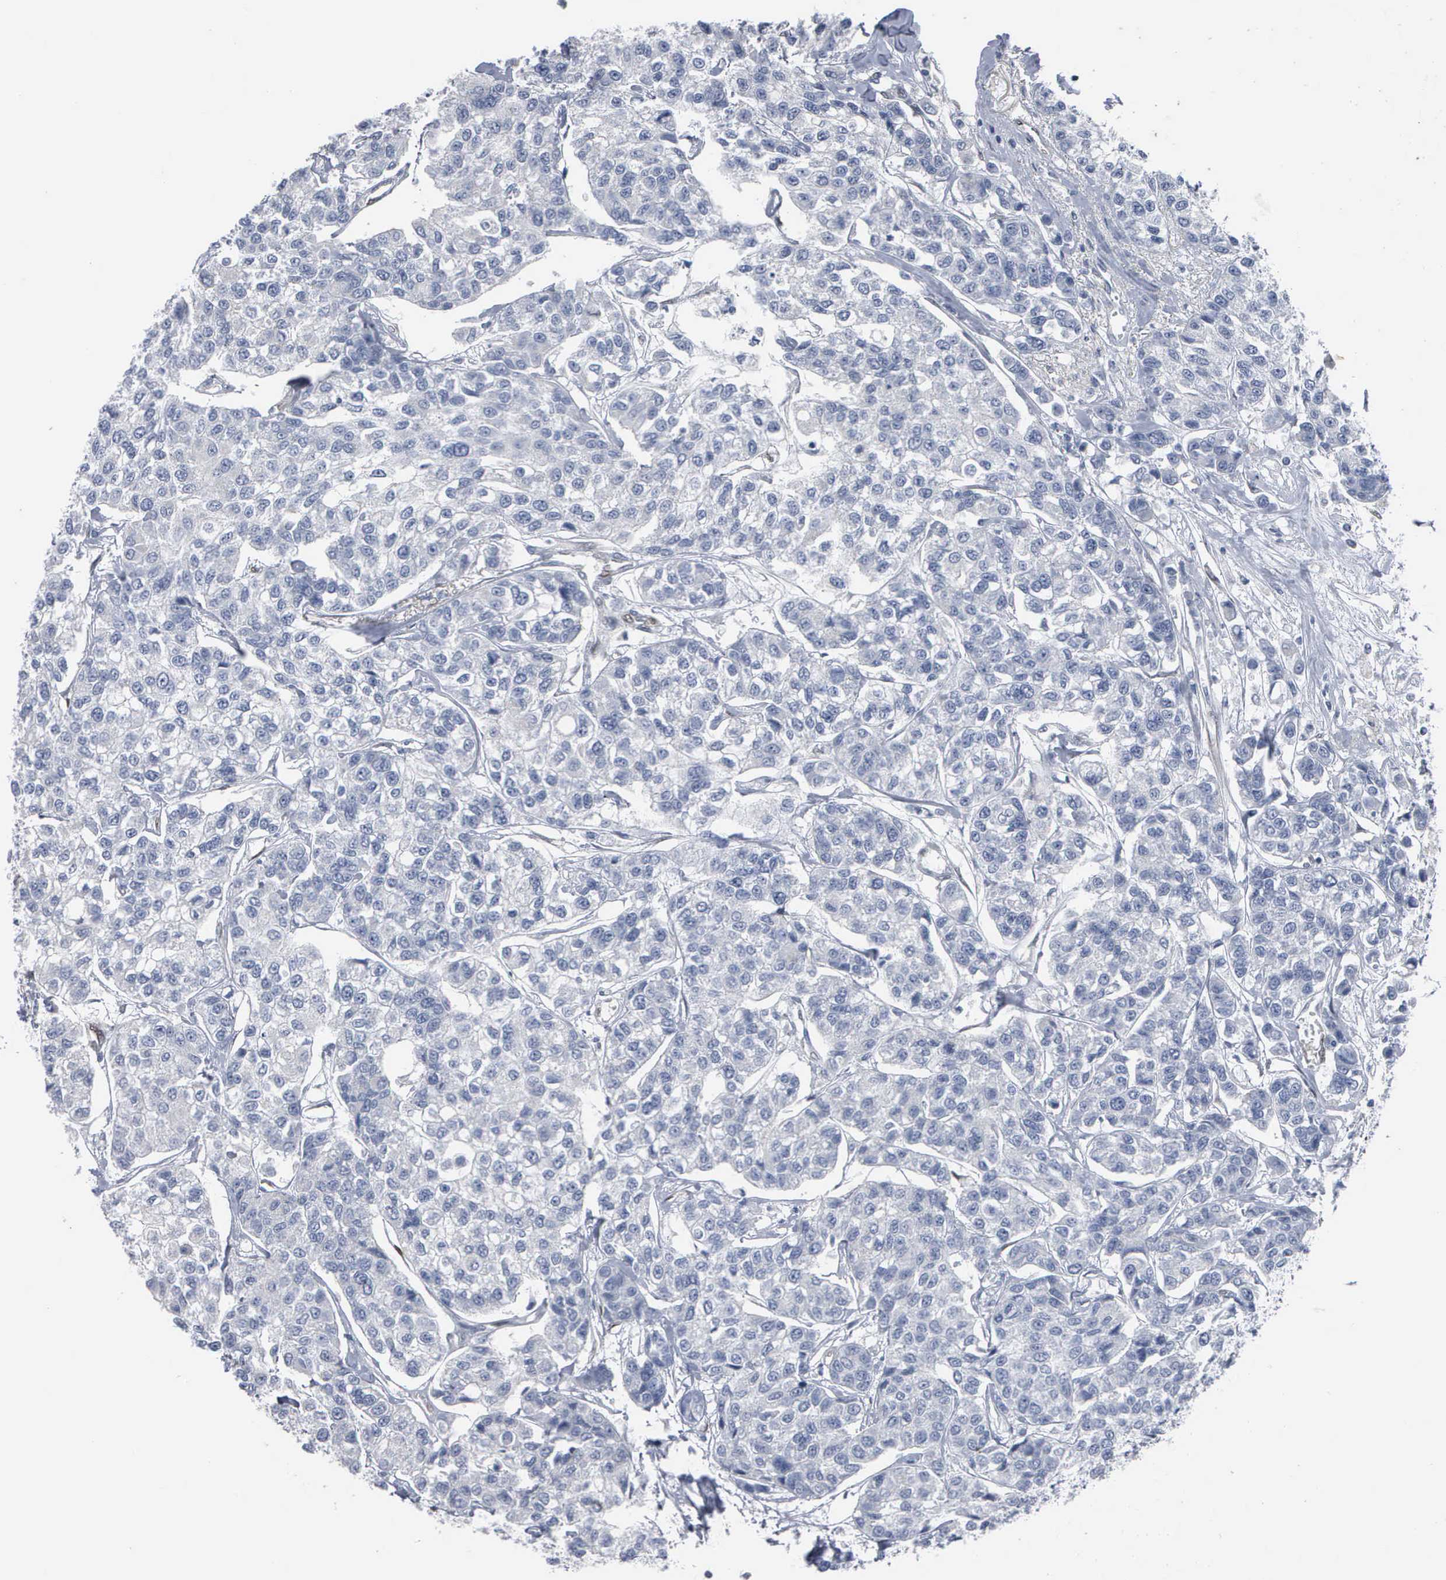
{"staining": {"intensity": "negative", "quantity": "none", "location": "none"}, "tissue": "breast cancer", "cell_type": "Tumor cells", "image_type": "cancer", "snomed": [{"axis": "morphology", "description": "Duct carcinoma"}, {"axis": "topography", "description": "Breast"}], "caption": "Tumor cells show no significant protein staining in breast cancer (intraductal carcinoma).", "gene": "FGF2", "patient": {"sex": "female", "age": 51}}